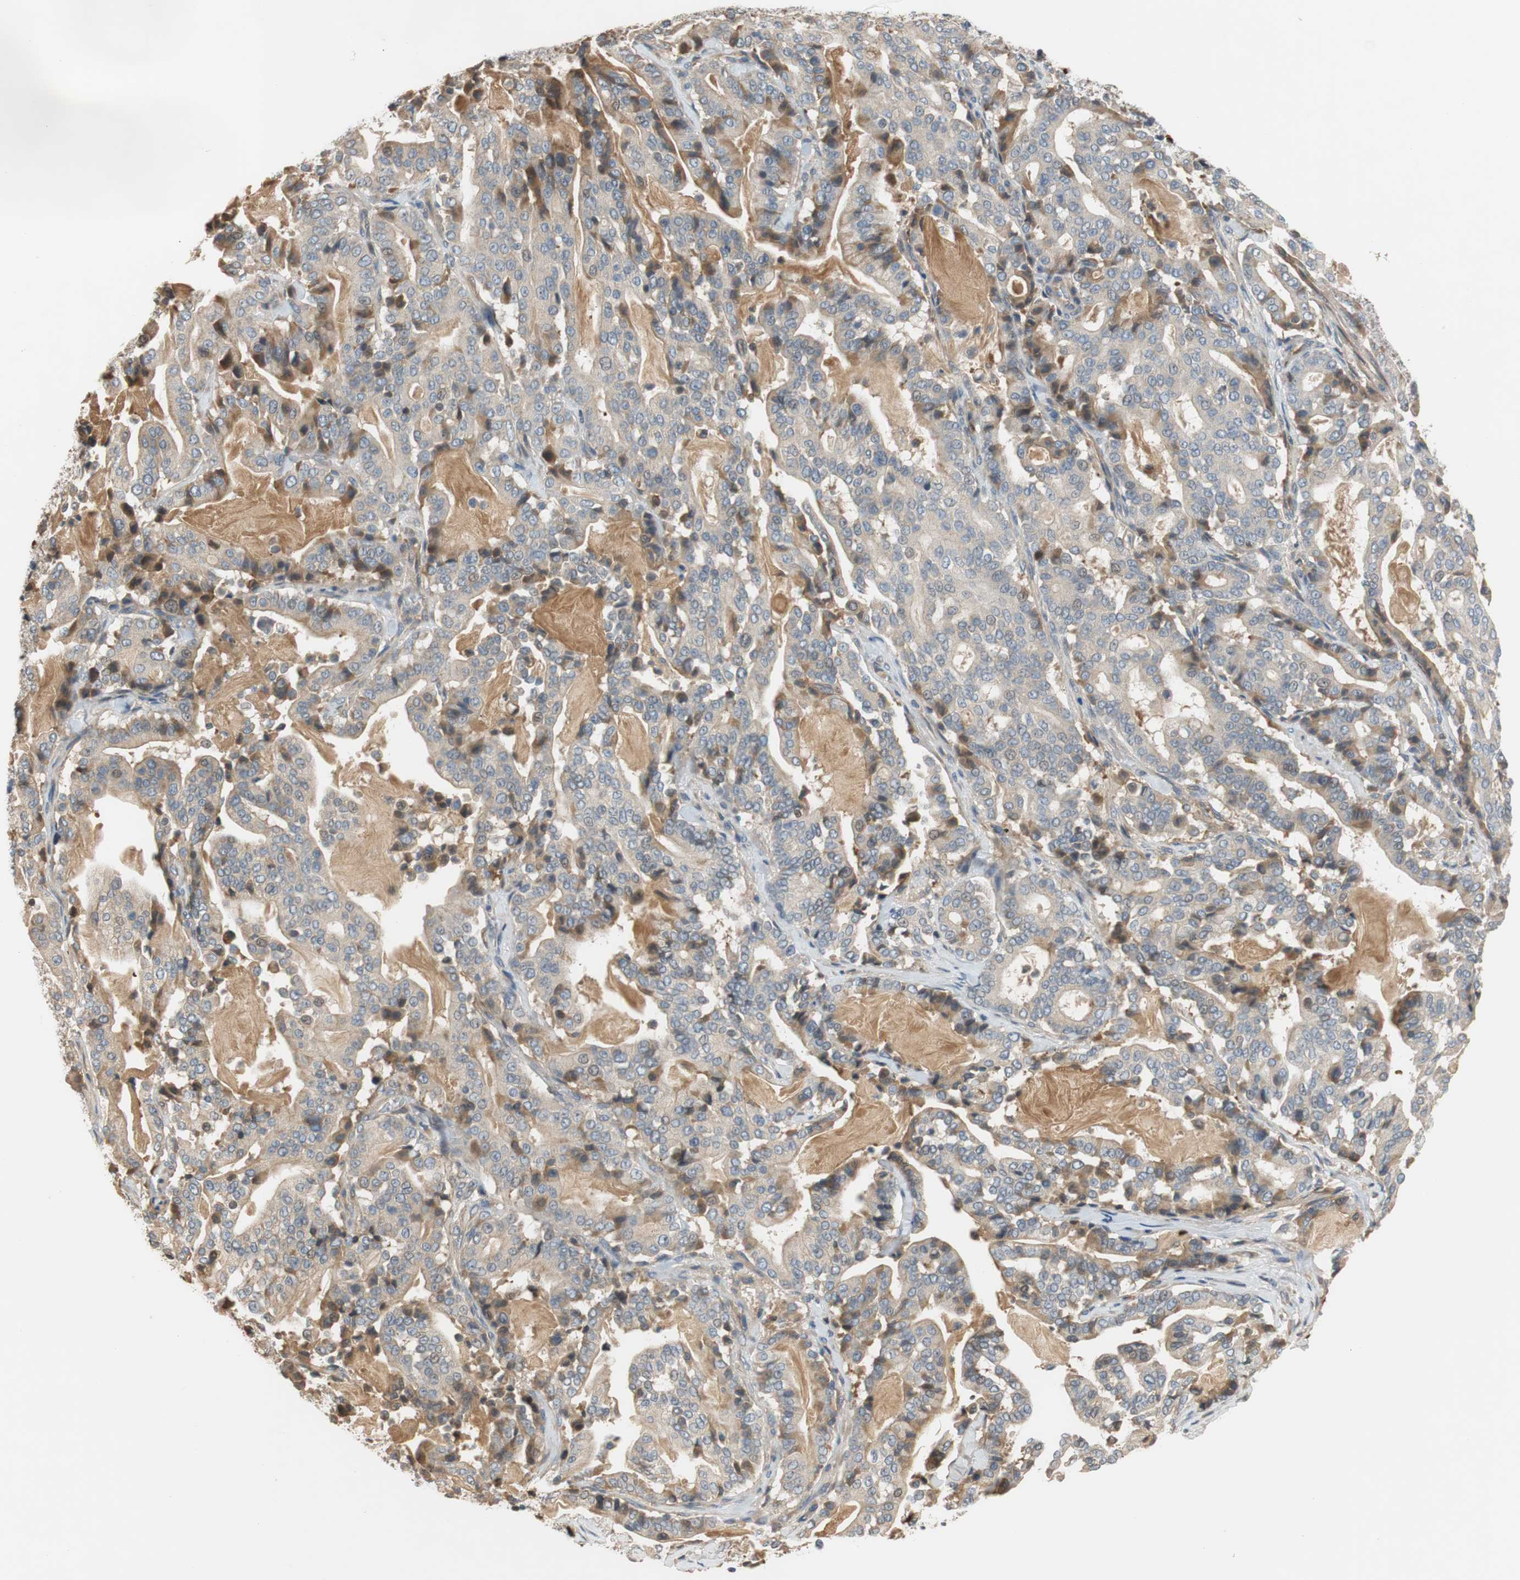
{"staining": {"intensity": "weak", "quantity": ">75%", "location": "cytoplasmic/membranous"}, "tissue": "pancreatic cancer", "cell_type": "Tumor cells", "image_type": "cancer", "snomed": [{"axis": "morphology", "description": "Adenocarcinoma, NOS"}, {"axis": "topography", "description": "Pancreas"}], "caption": "Pancreatic cancer stained with a protein marker displays weak staining in tumor cells.", "gene": "C4A", "patient": {"sex": "male", "age": 63}}